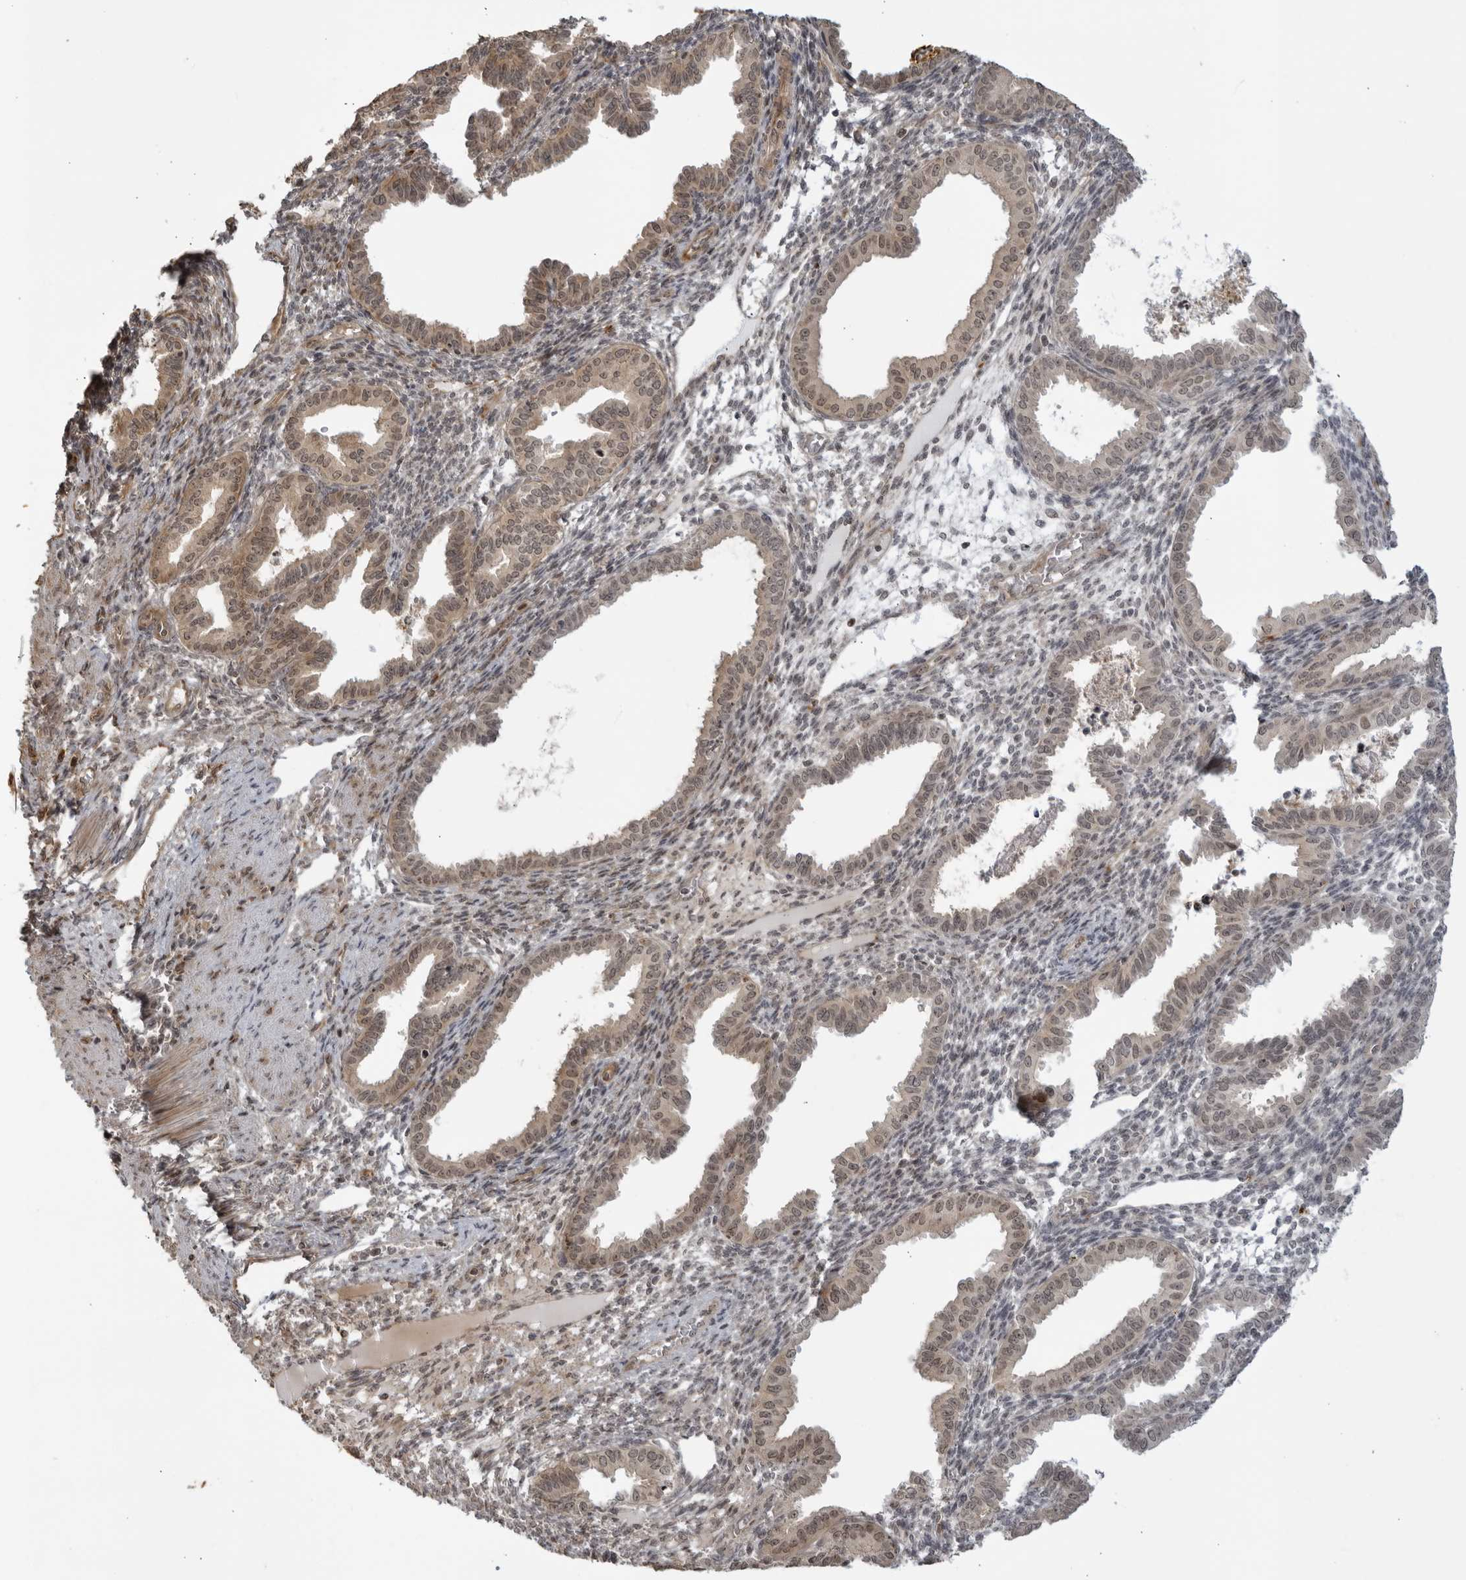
{"staining": {"intensity": "weak", "quantity": "25%-75%", "location": "nuclear"}, "tissue": "endometrium", "cell_type": "Cells in endometrial stroma", "image_type": "normal", "snomed": [{"axis": "morphology", "description": "Normal tissue, NOS"}, {"axis": "topography", "description": "Endometrium"}], "caption": "An immunohistochemistry image of unremarkable tissue is shown. Protein staining in brown labels weak nuclear positivity in endometrium within cells in endometrial stroma.", "gene": "TCF21", "patient": {"sex": "female", "age": 33}}